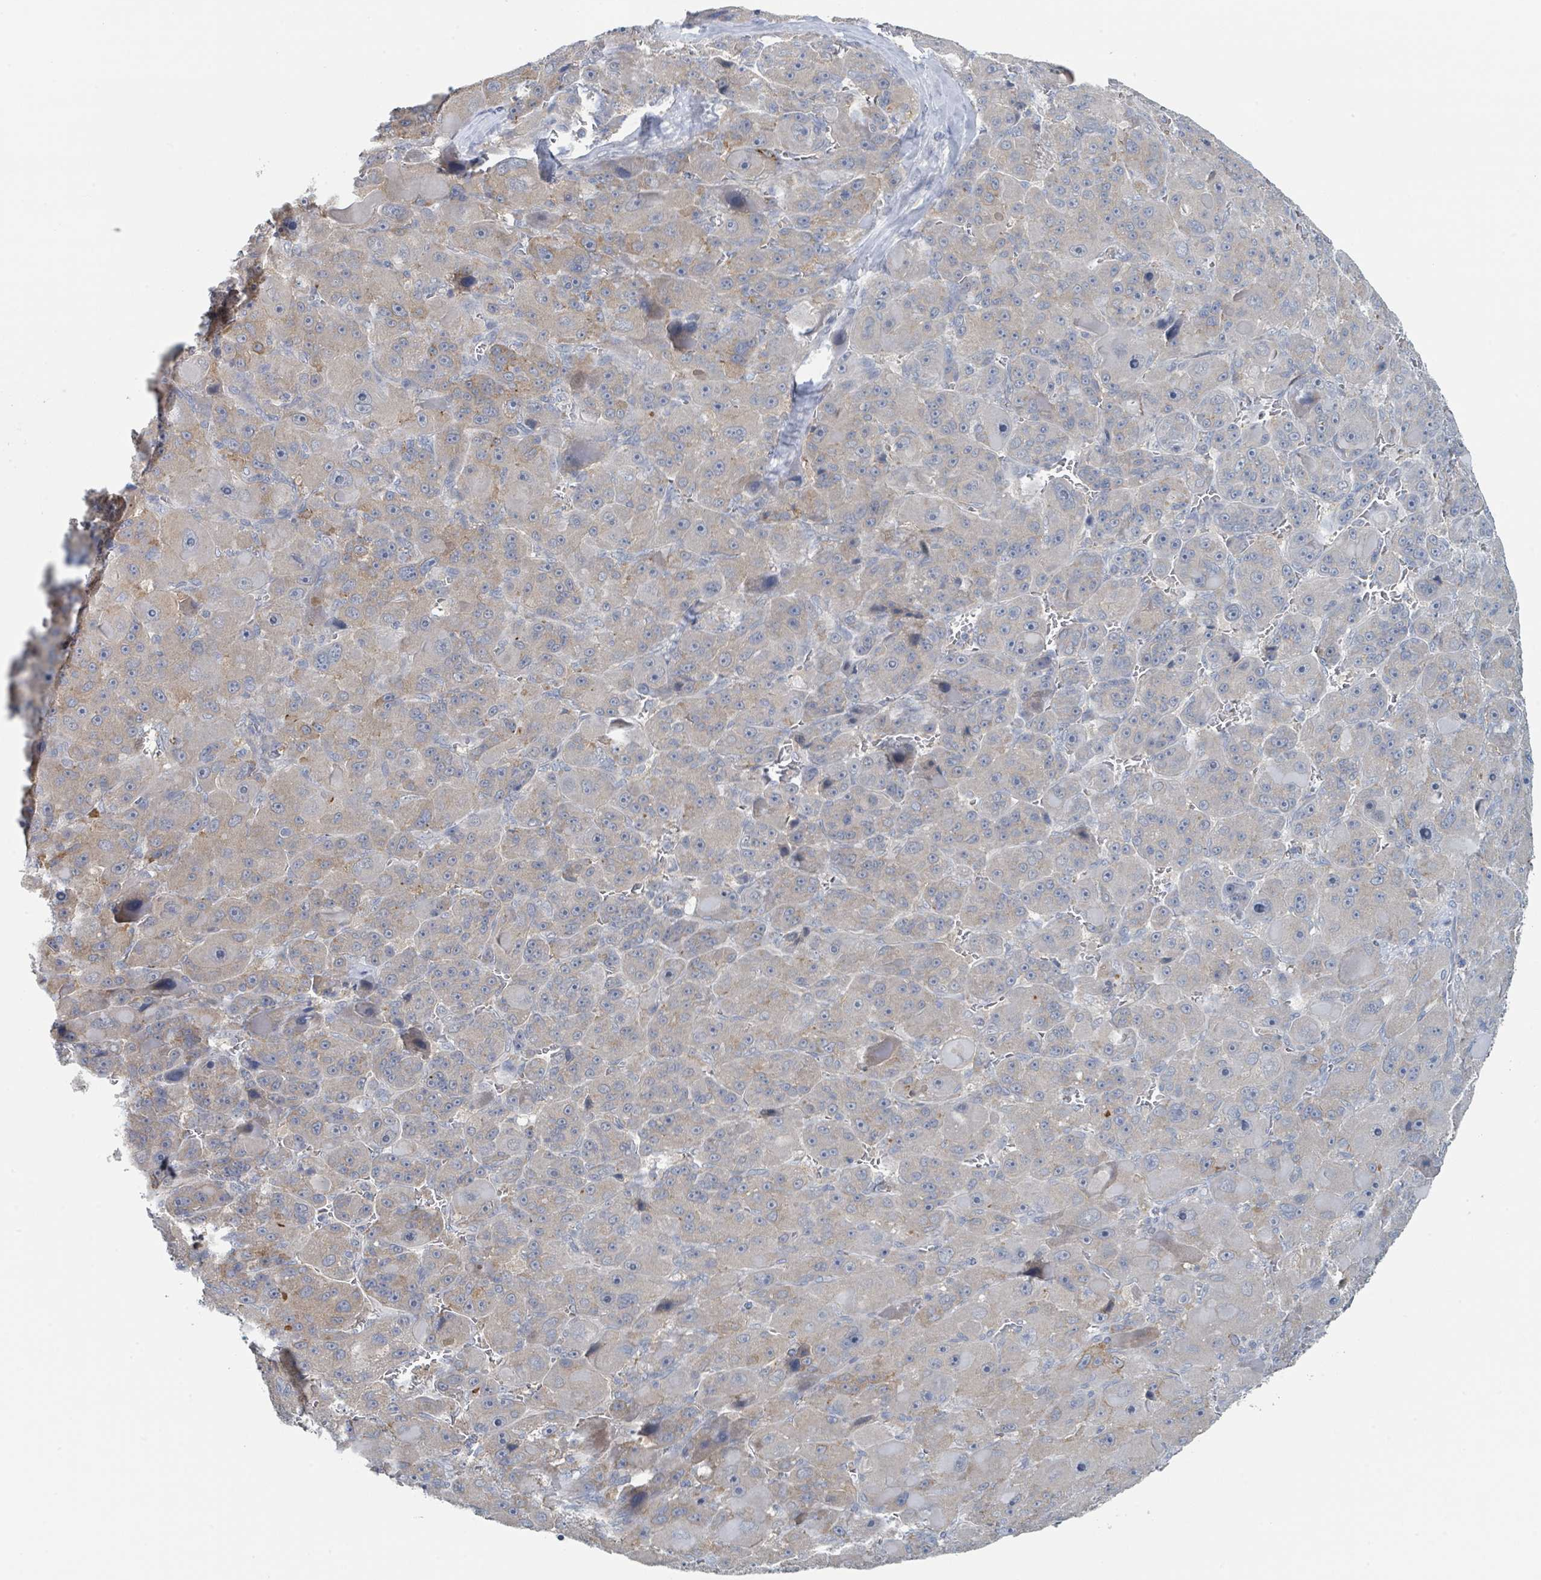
{"staining": {"intensity": "weak", "quantity": "<25%", "location": "cytoplasmic/membranous"}, "tissue": "liver cancer", "cell_type": "Tumor cells", "image_type": "cancer", "snomed": [{"axis": "morphology", "description": "Carcinoma, Hepatocellular, NOS"}, {"axis": "topography", "description": "Liver"}], "caption": "DAB (3,3'-diaminobenzidine) immunohistochemical staining of human liver cancer (hepatocellular carcinoma) demonstrates no significant positivity in tumor cells. Nuclei are stained in blue.", "gene": "ANKRD55", "patient": {"sex": "male", "age": 76}}